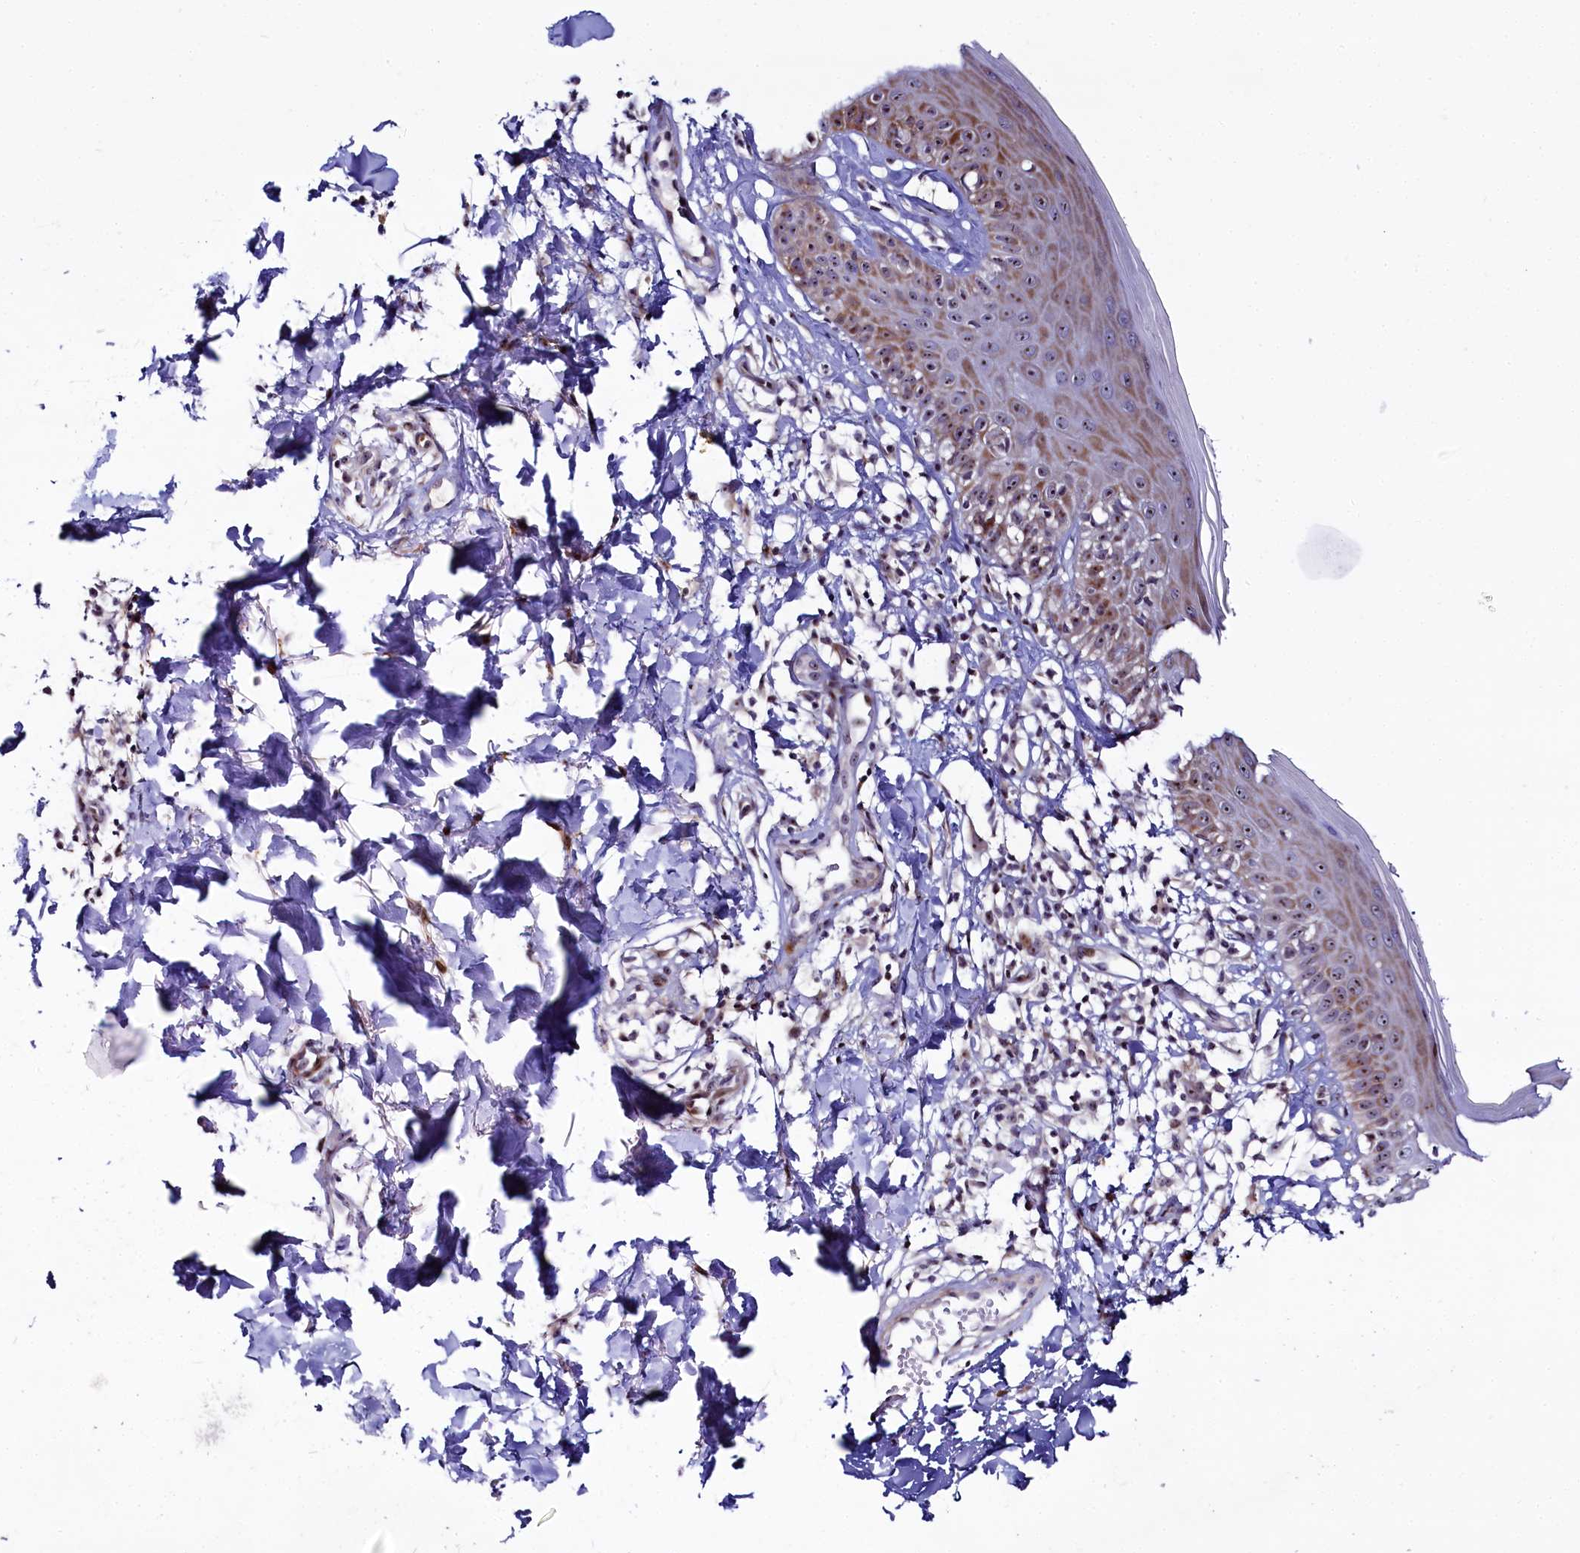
{"staining": {"intensity": "negative", "quantity": "none", "location": "none"}, "tissue": "skin", "cell_type": "Fibroblasts", "image_type": "normal", "snomed": [{"axis": "morphology", "description": "Normal tissue, NOS"}, {"axis": "topography", "description": "Skin"}], "caption": "This photomicrograph is of unremarkable skin stained with immunohistochemistry to label a protein in brown with the nuclei are counter-stained blue. There is no positivity in fibroblasts. The staining is performed using DAB brown chromogen with nuclei counter-stained in using hematoxylin.", "gene": "TCOF1", "patient": {"sex": "male", "age": 52}}